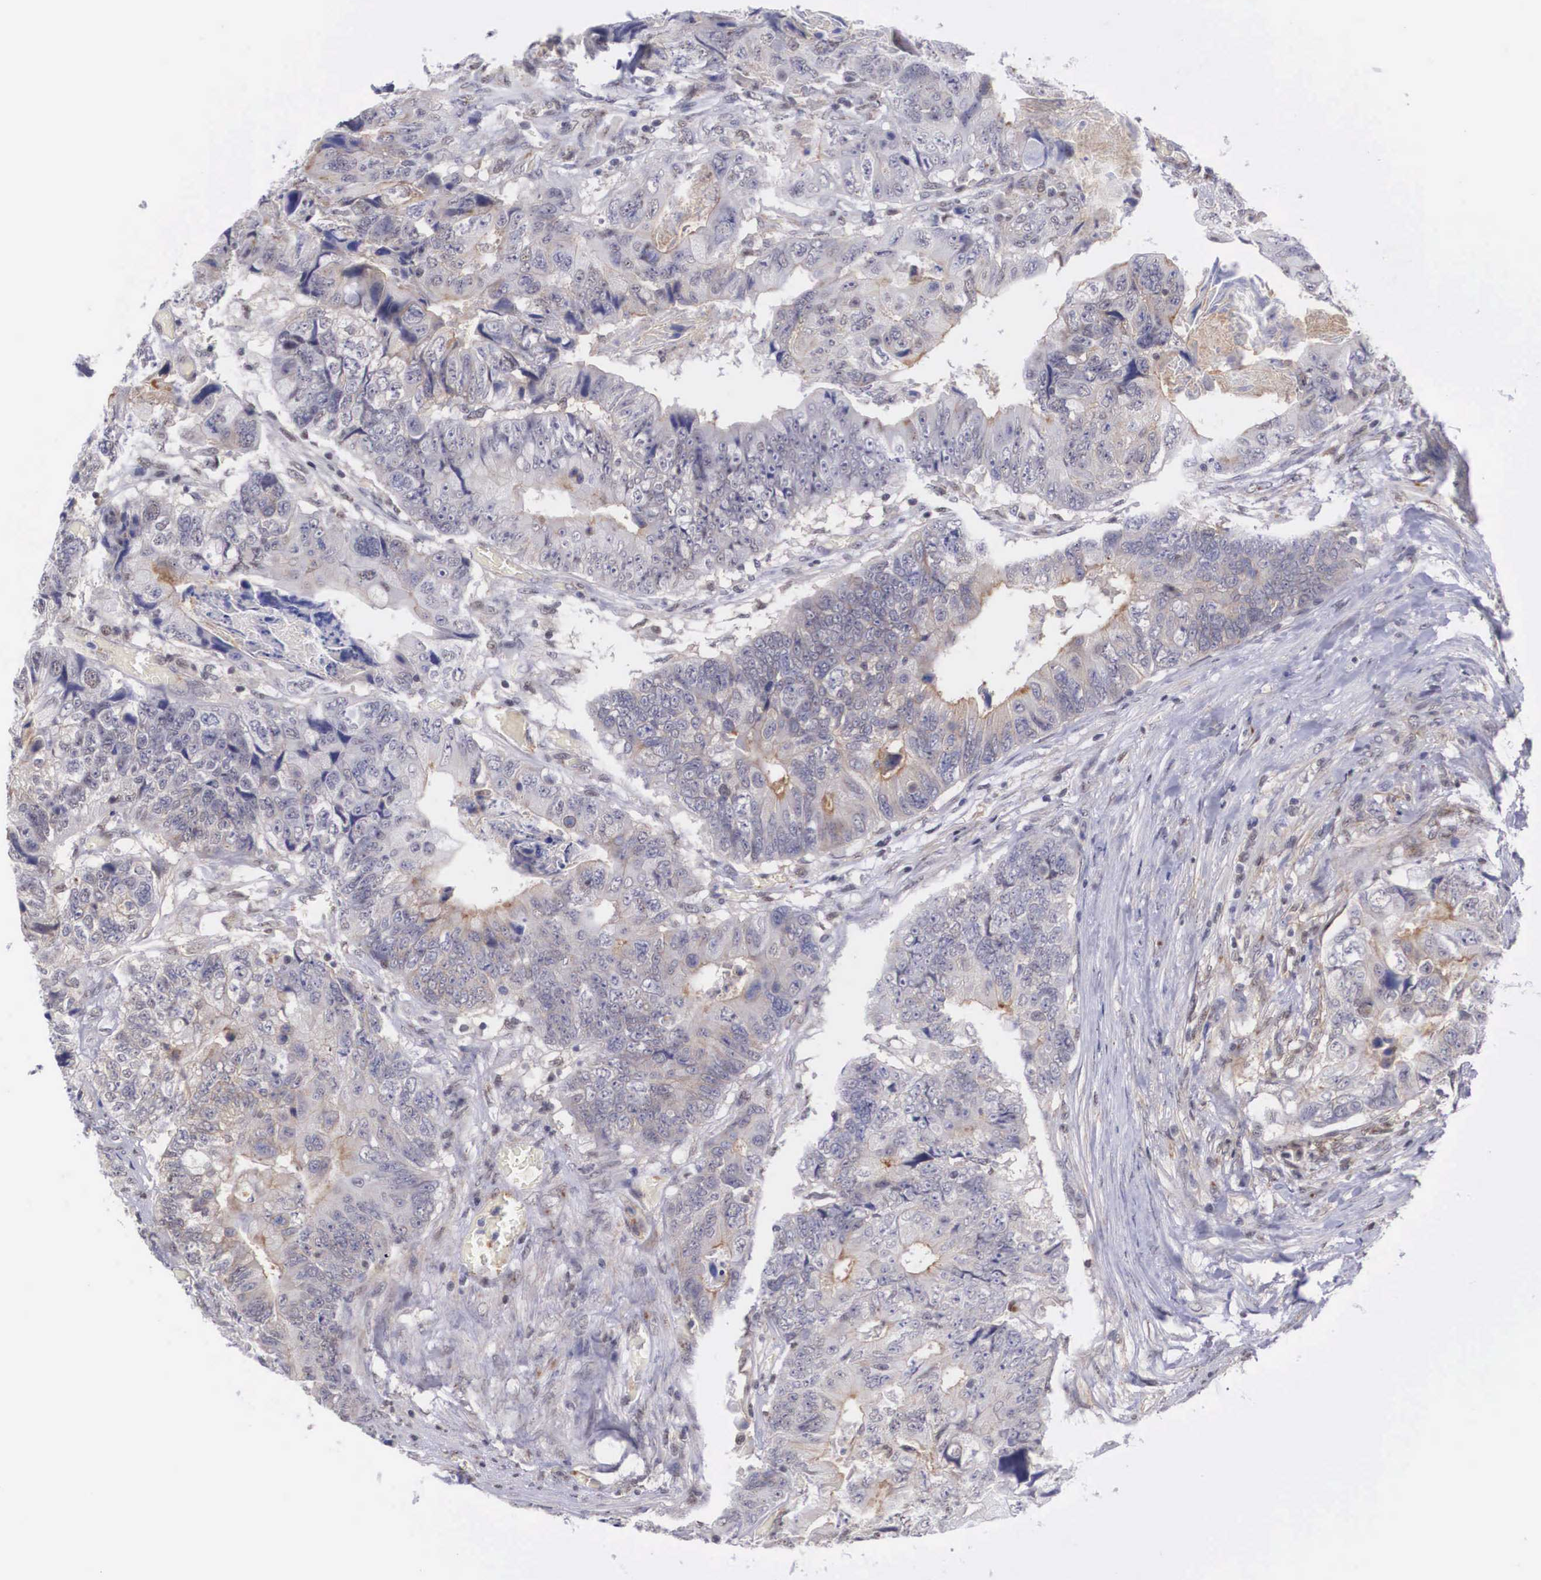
{"staining": {"intensity": "weak", "quantity": "<25%", "location": "cytoplasmic/membranous"}, "tissue": "colorectal cancer", "cell_type": "Tumor cells", "image_type": "cancer", "snomed": [{"axis": "morphology", "description": "Adenocarcinoma, NOS"}, {"axis": "topography", "description": "Rectum"}], "caption": "High power microscopy micrograph of an IHC micrograph of colorectal adenocarcinoma, revealing no significant staining in tumor cells.", "gene": "NR4A2", "patient": {"sex": "female", "age": 82}}